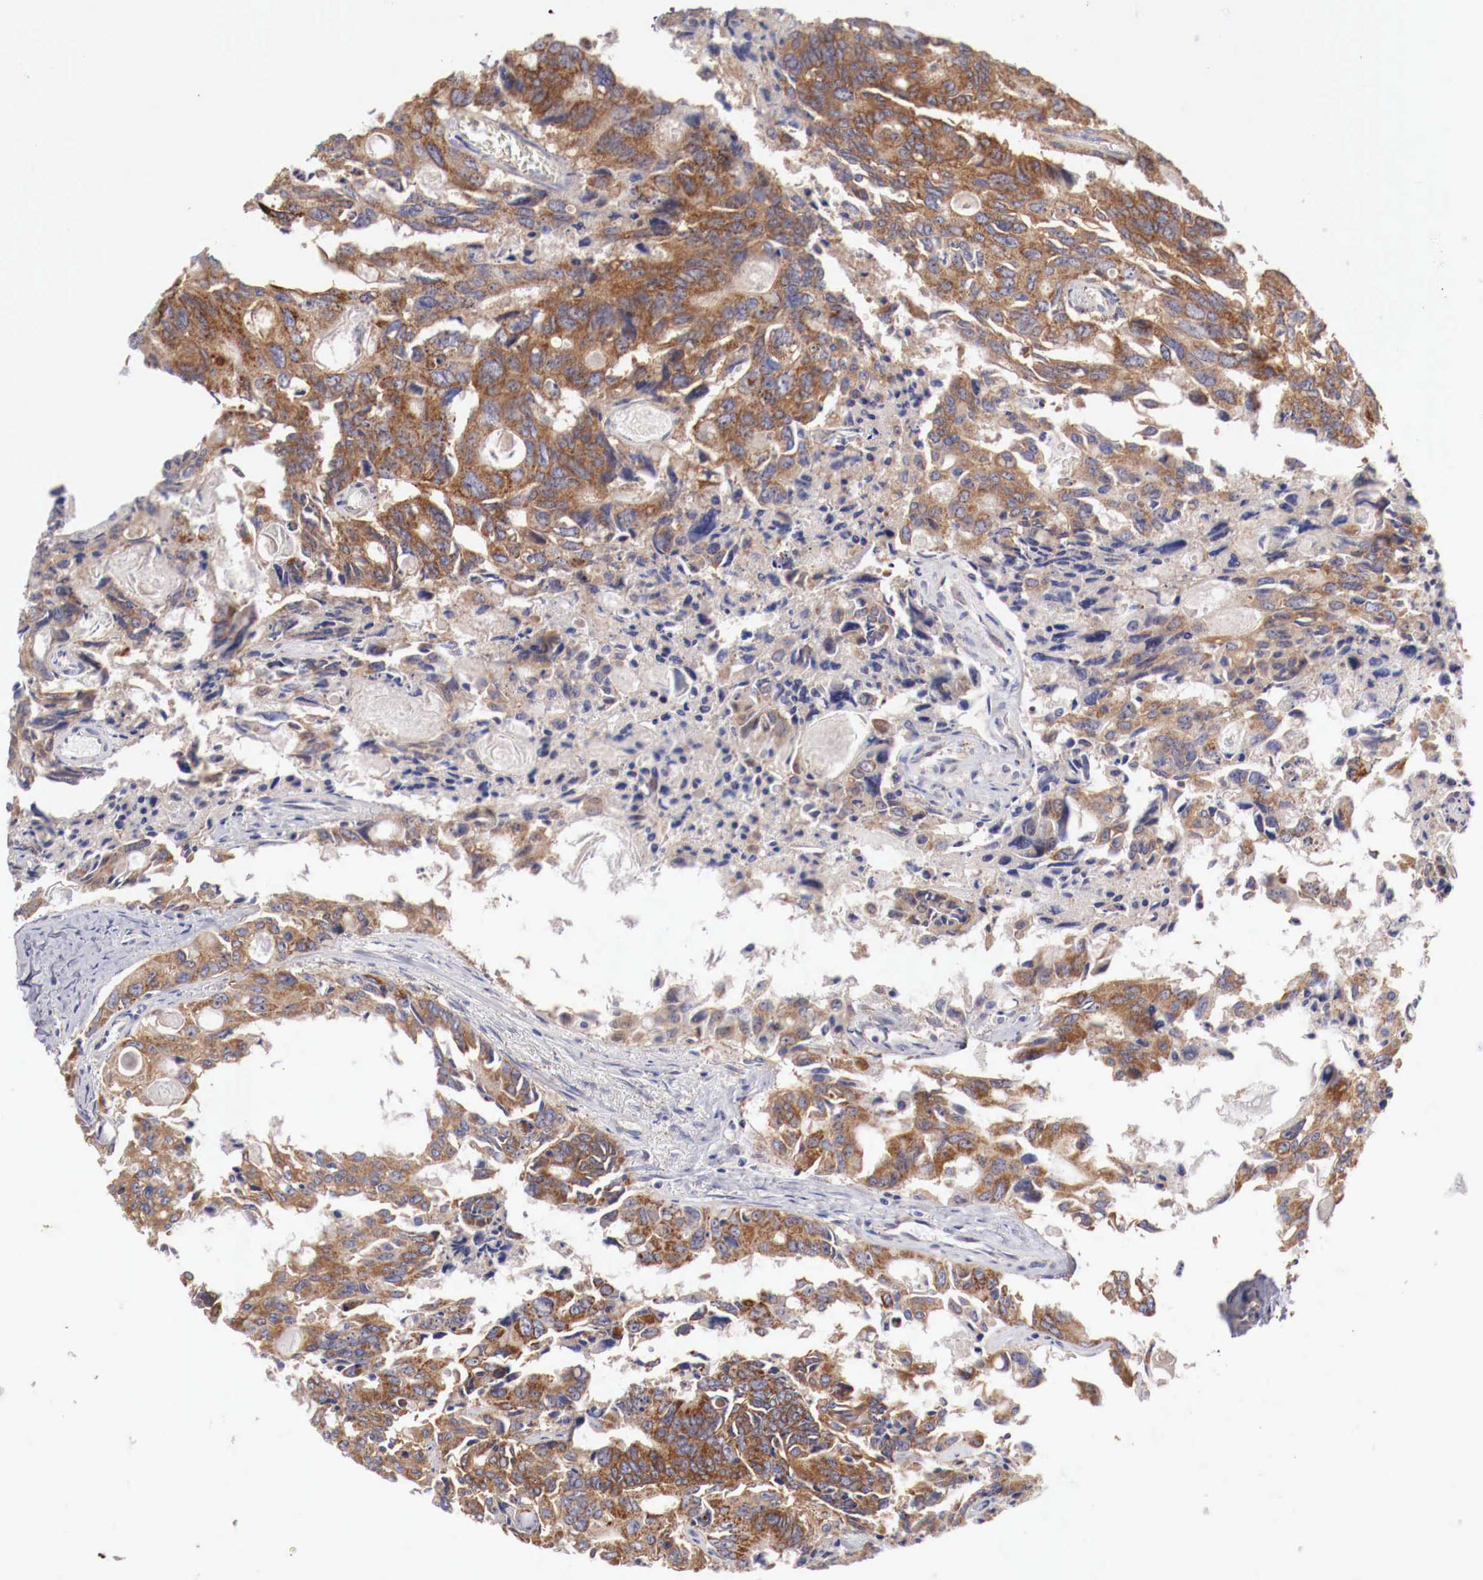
{"staining": {"intensity": "strong", "quantity": ">75%", "location": "cytoplasmic/membranous"}, "tissue": "colorectal cancer", "cell_type": "Tumor cells", "image_type": "cancer", "snomed": [{"axis": "morphology", "description": "Adenocarcinoma, NOS"}, {"axis": "topography", "description": "Rectum"}], "caption": "There is high levels of strong cytoplasmic/membranous expression in tumor cells of colorectal cancer (adenocarcinoma), as demonstrated by immunohistochemical staining (brown color).", "gene": "XPNPEP3", "patient": {"sex": "male", "age": 76}}